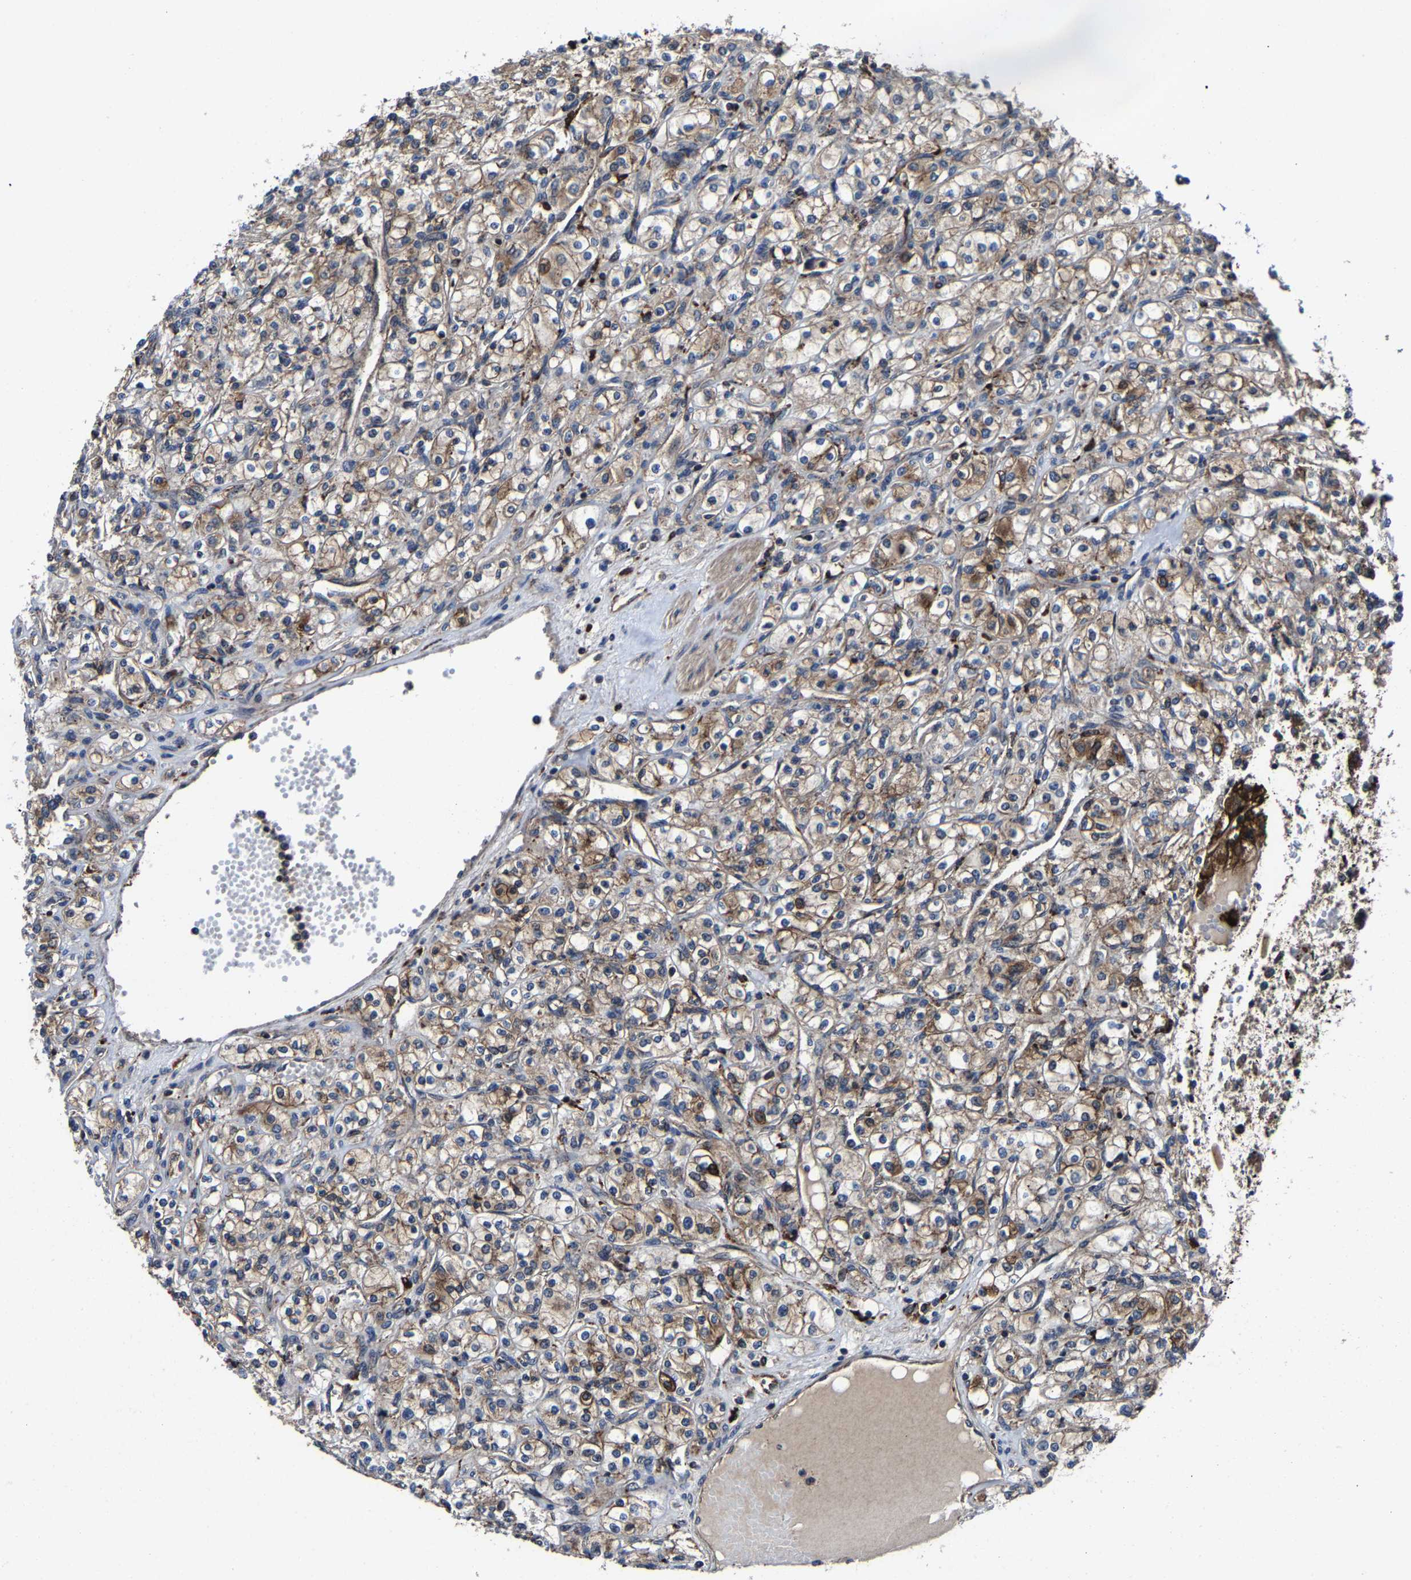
{"staining": {"intensity": "weak", "quantity": "<25%", "location": "cytoplasmic/membranous"}, "tissue": "renal cancer", "cell_type": "Tumor cells", "image_type": "cancer", "snomed": [{"axis": "morphology", "description": "Adenocarcinoma, NOS"}, {"axis": "topography", "description": "Kidney"}], "caption": "DAB immunohistochemical staining of human adenocarcinoma (renal) displays no significant expression in tumor cells.", "gene": "ZCCHC7", "patient": {"sex": "male", "age": 77}}